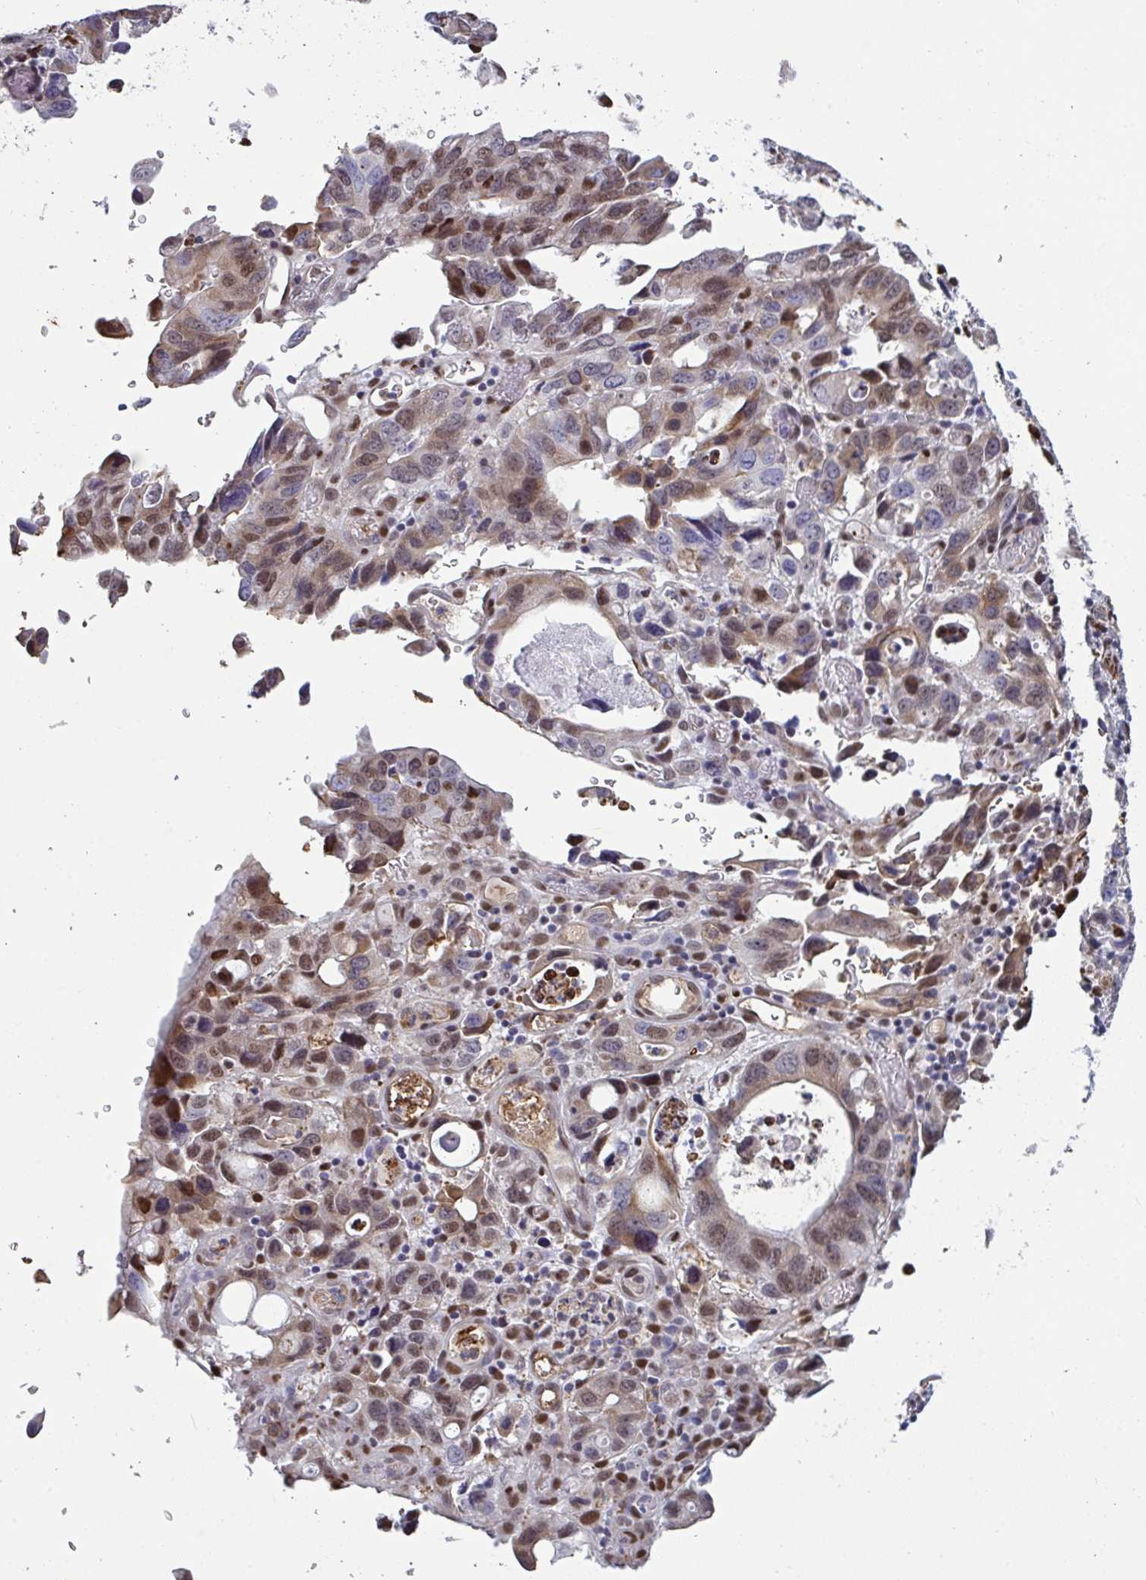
{"staining": {"intensity": "moderate", "quantity": "25%-75%", "location": "cytoplasmic/membranous,nuclear"}, "tissue": "stomach cancer", "cell_type": "Tumor cells", "image_type": "cancer", "snomed": [{"axis": "morphology", "description": "Adenocarcinoma, NOS"}, {"axis": "topography", "description": "Stomach, upper"}], "caption": "Protein staining of adenocarcinoma (stomach) tissue displays moderate cytoplasmic/membranous and nuclear positivity in approximately 25%-75% of tumor cells. The staining was performed using DAB (3,3'-diaminobenzidine) to visualize the protein expression in brown, while the nuclei were stained in blue with hematoxylin (Magnification: 20x).", "gene": "PELI2", "patient": {"sex": "male", "age": 74}}